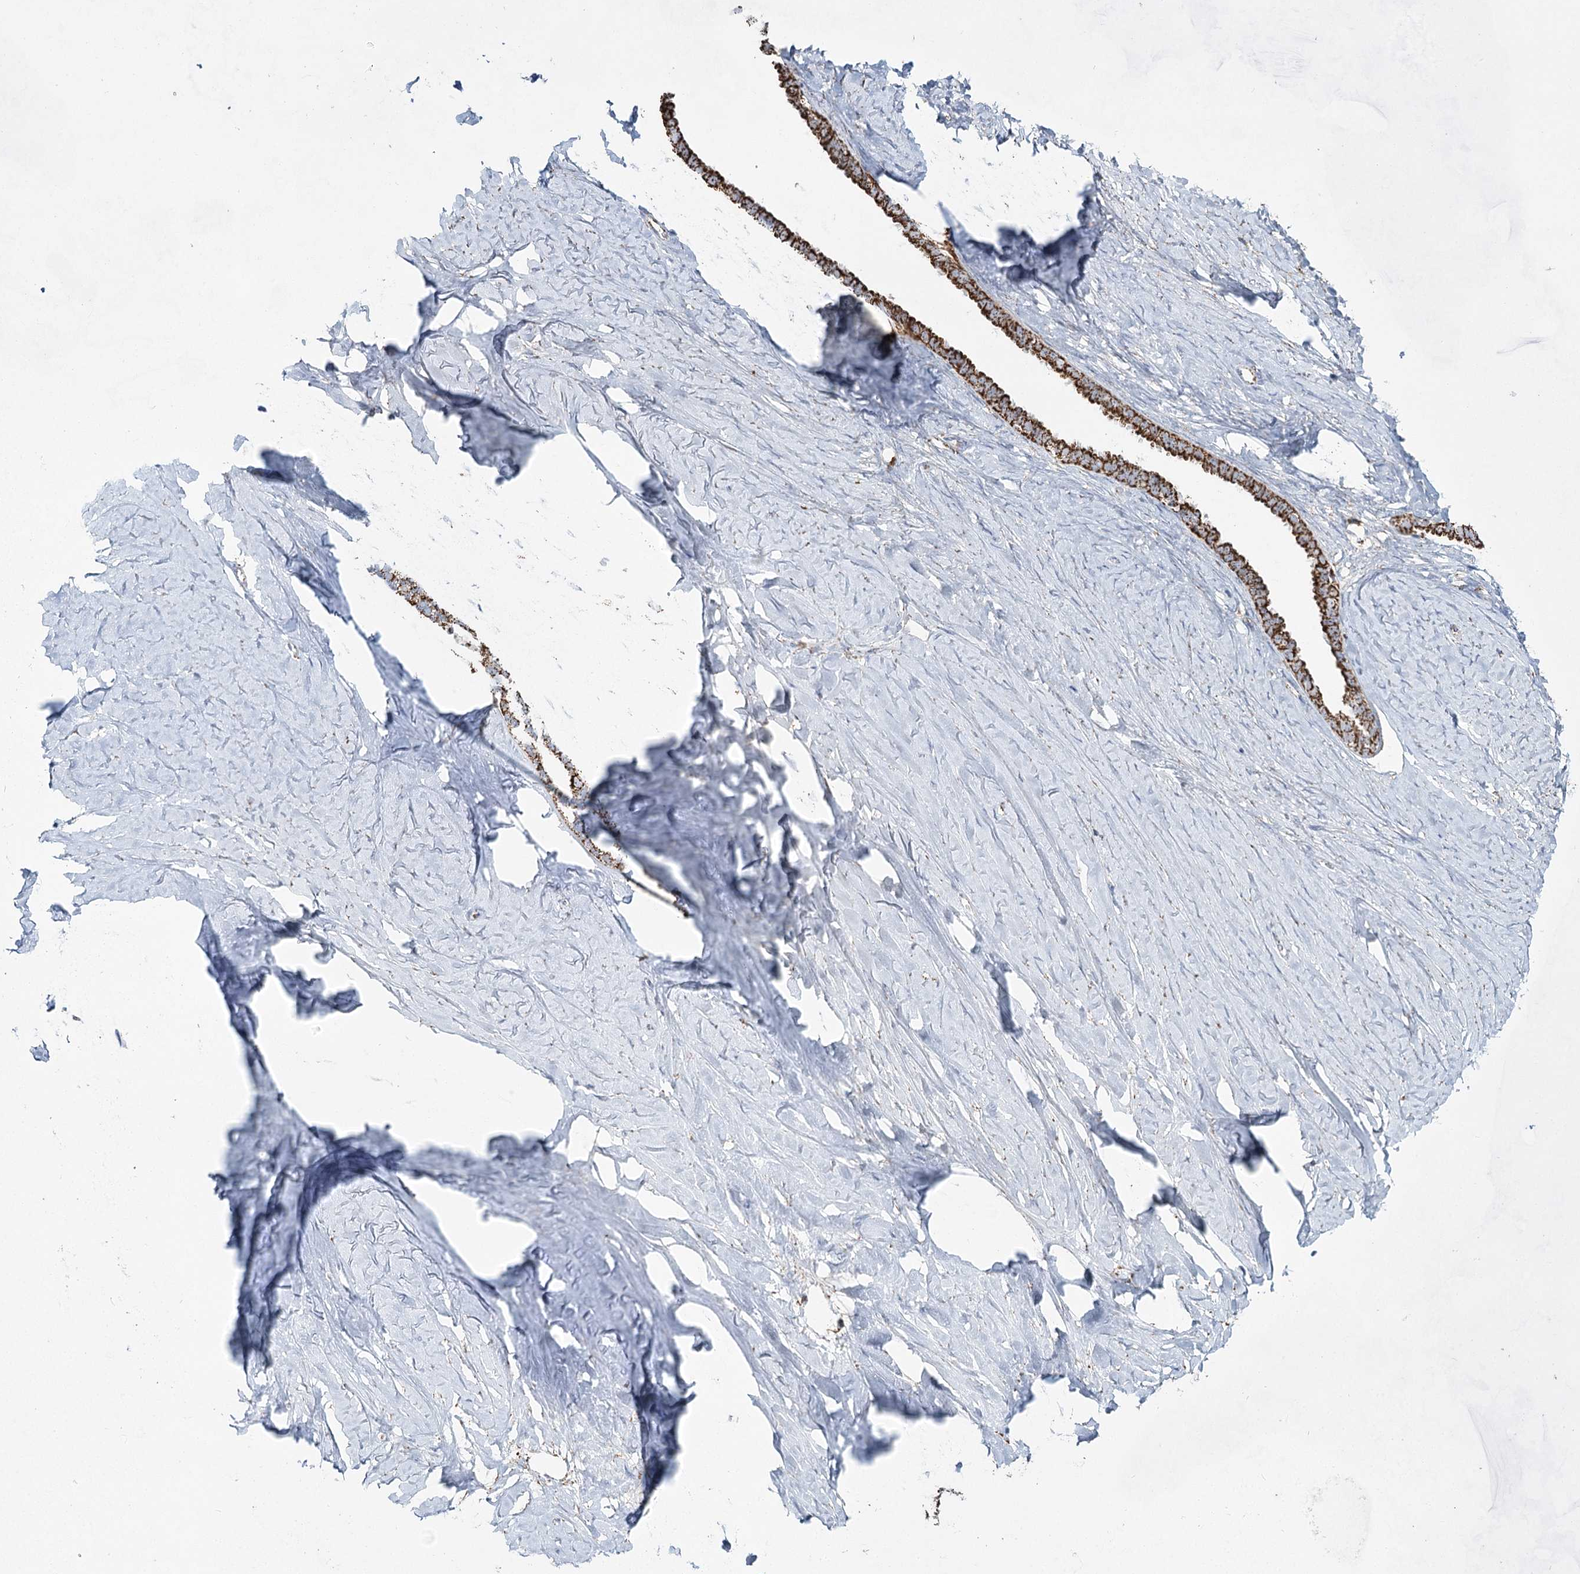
{"staining": {"intensity": "strong", "quantity": ">75%", "location": "cytoplasmic/membranous"}, "tissue": "ovarian cancer", "cell_type": "Tumor cells", "image_type": "cancer", "snomed": [{"axis": "morphology", "description": "Cystadenocarcinoma, serous, NOS"}, {"axis": "topography", "description": "Ovary"}], "caption": "Tumor cells demonstrate high levels of strong cytoplasmic/membranous expression in approximately >75% of cells in serous cystadenocarcinoma (ovarian).", "gene": "CWF19L1", "patient": {"sex": "female", "age": 79}}